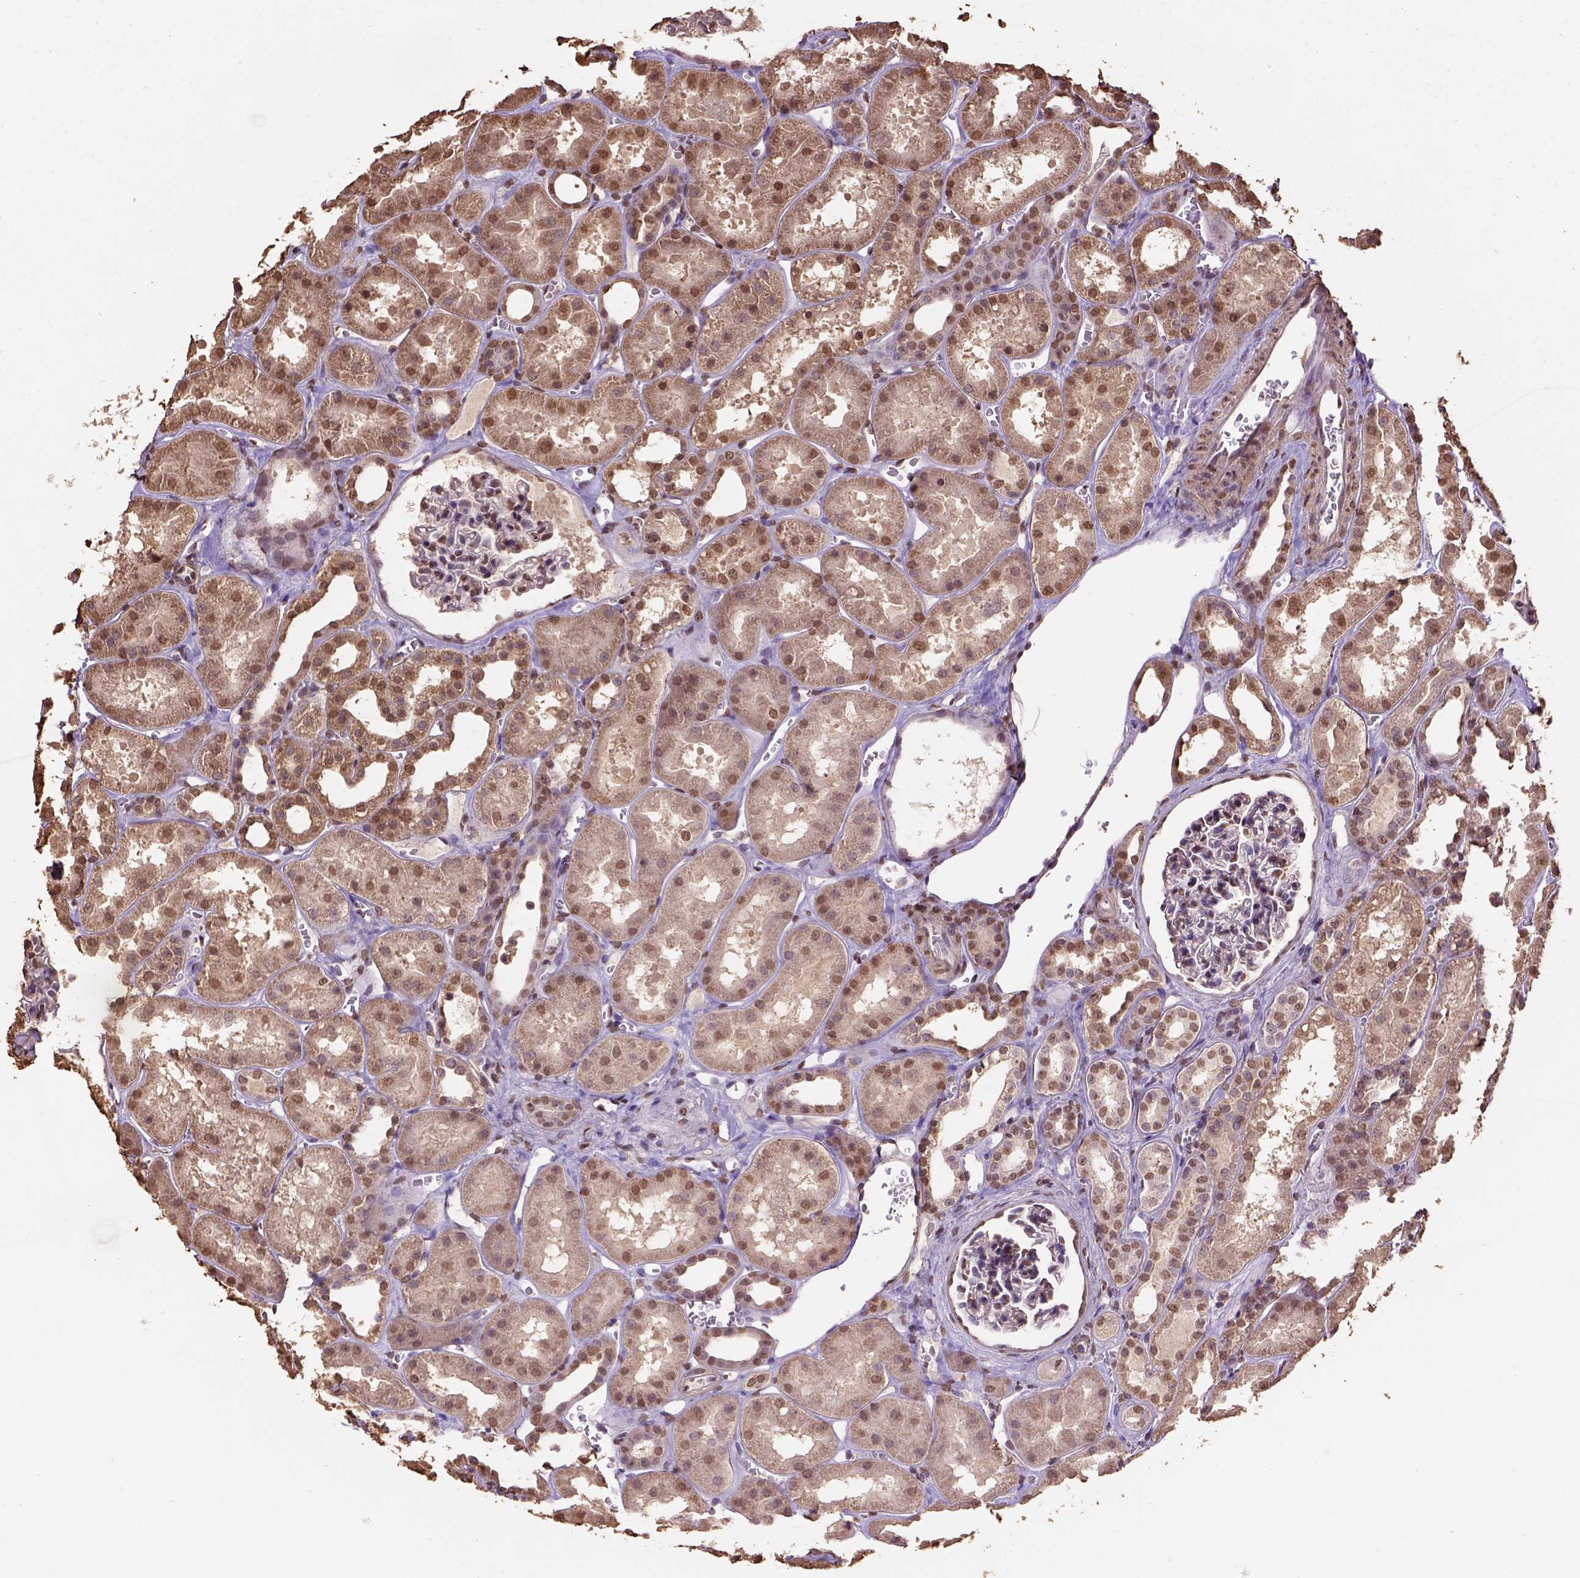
{"staining": {"intensity": "moderate", "quantity": ">75%", "location": "nuclear"}, "tissue": "kidney", "cell_type": "Cells in glomeruli", "image_type": "normal", "snomed": [{"axis": "morphology", "description": "Normal tissue, NOS"}, {"axis": "topography", "description": "Kidney"}], "caption": "Protein expression analysis of normal kidney displays moderate nuclear expression in about >75% of cells in glomeruli.", "gene": "CSTF2T", "patient": {"sex": "female", "age": 41}}